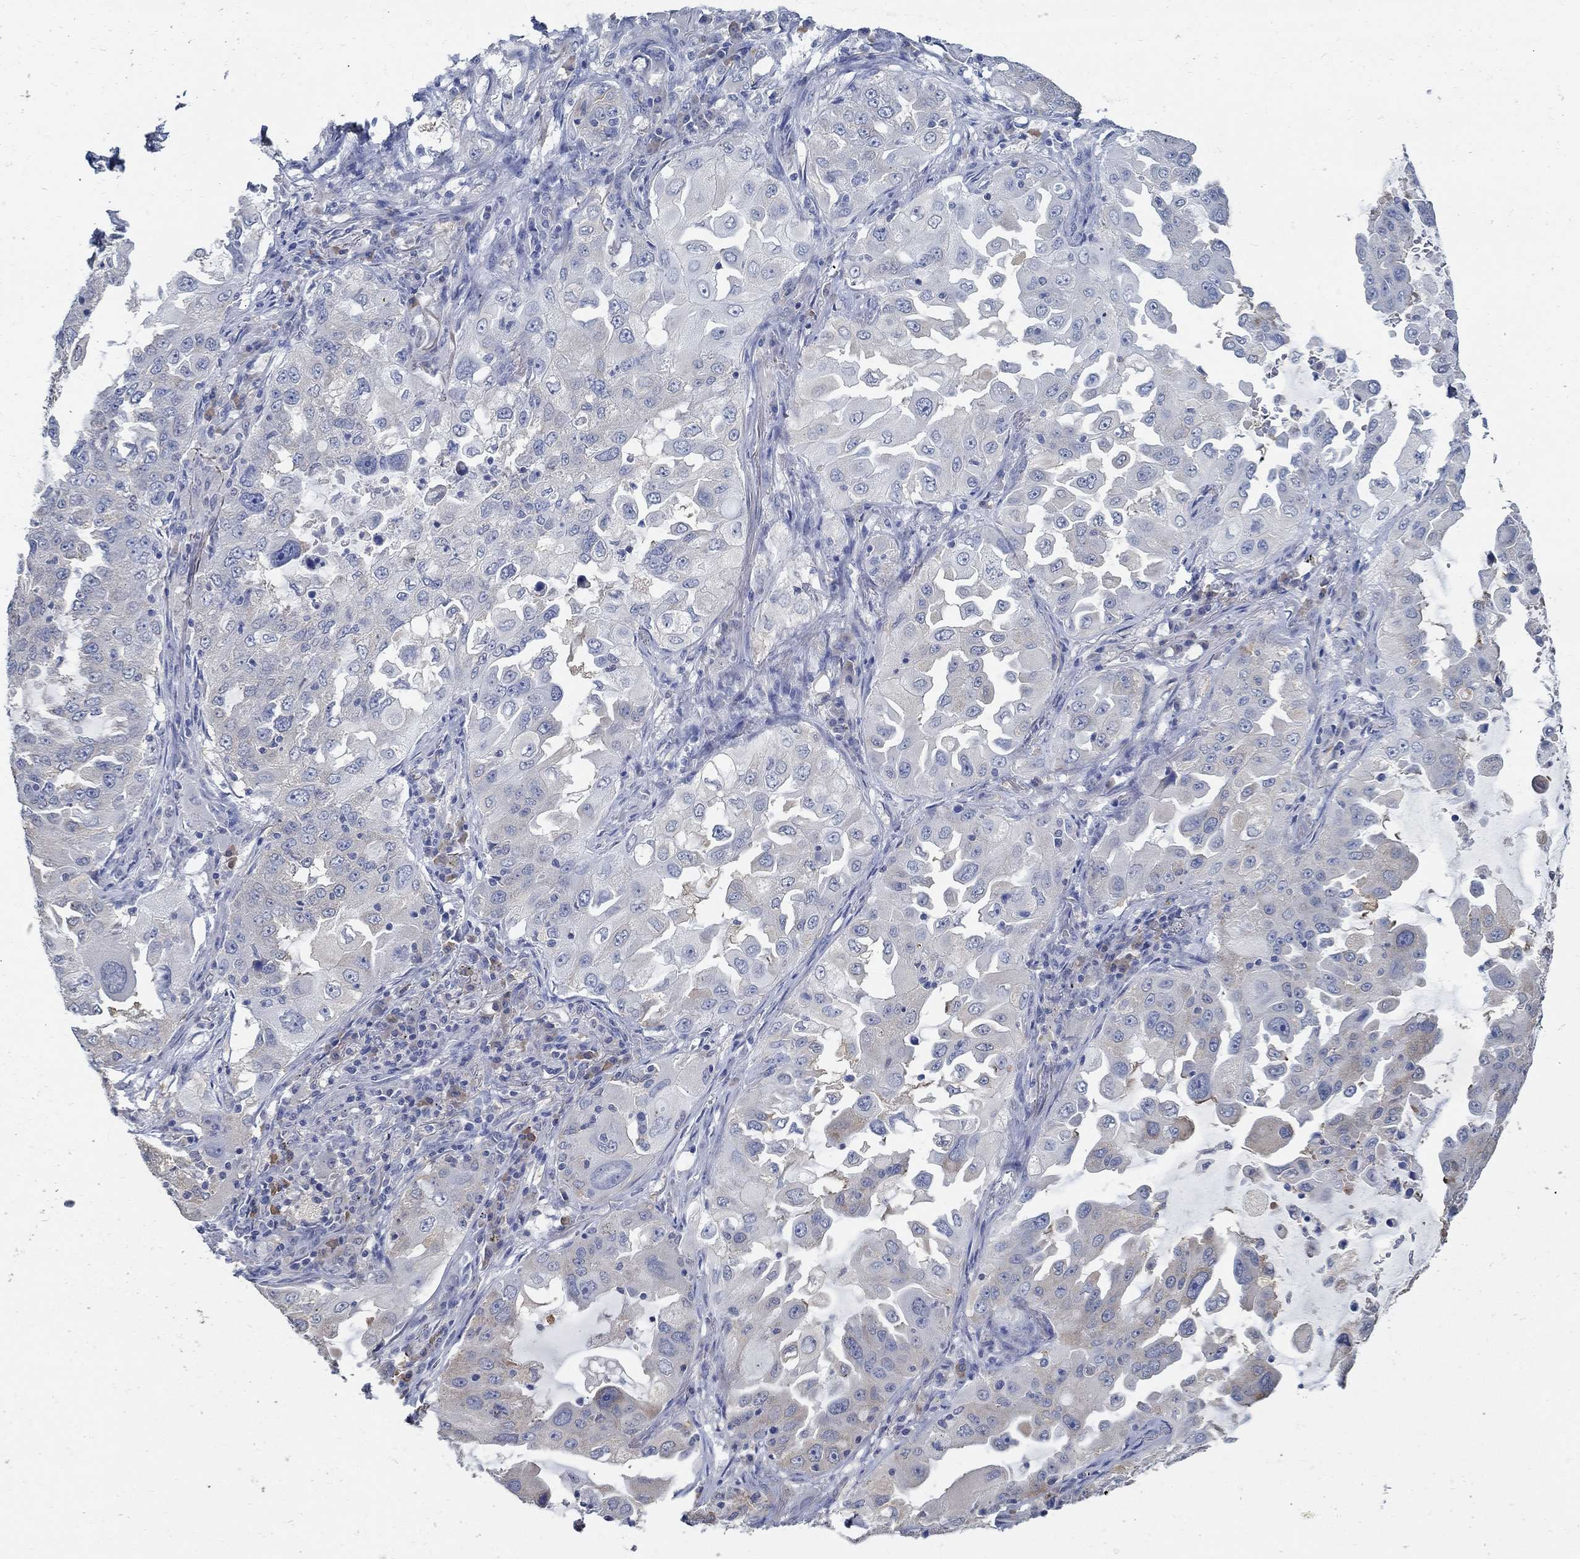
{"staining": {"intensity": "weak", "quantity": "<25%", "location": "cytoplasmic/membranous"}, "tissue": "lung cancer", "cell_type": "Tumor cells", "image_type": "cancer", "snomed": [{"axis": "morphology", "description": "Adenocarcinoma, NOS"}, {"axis": "topography", "description": "Lung"}], "caption": "Tumor cells are negative for protein expression in human lung cancer.", "gene": "PCDH11X", "patient": {"sex": "female", "age": 61}}